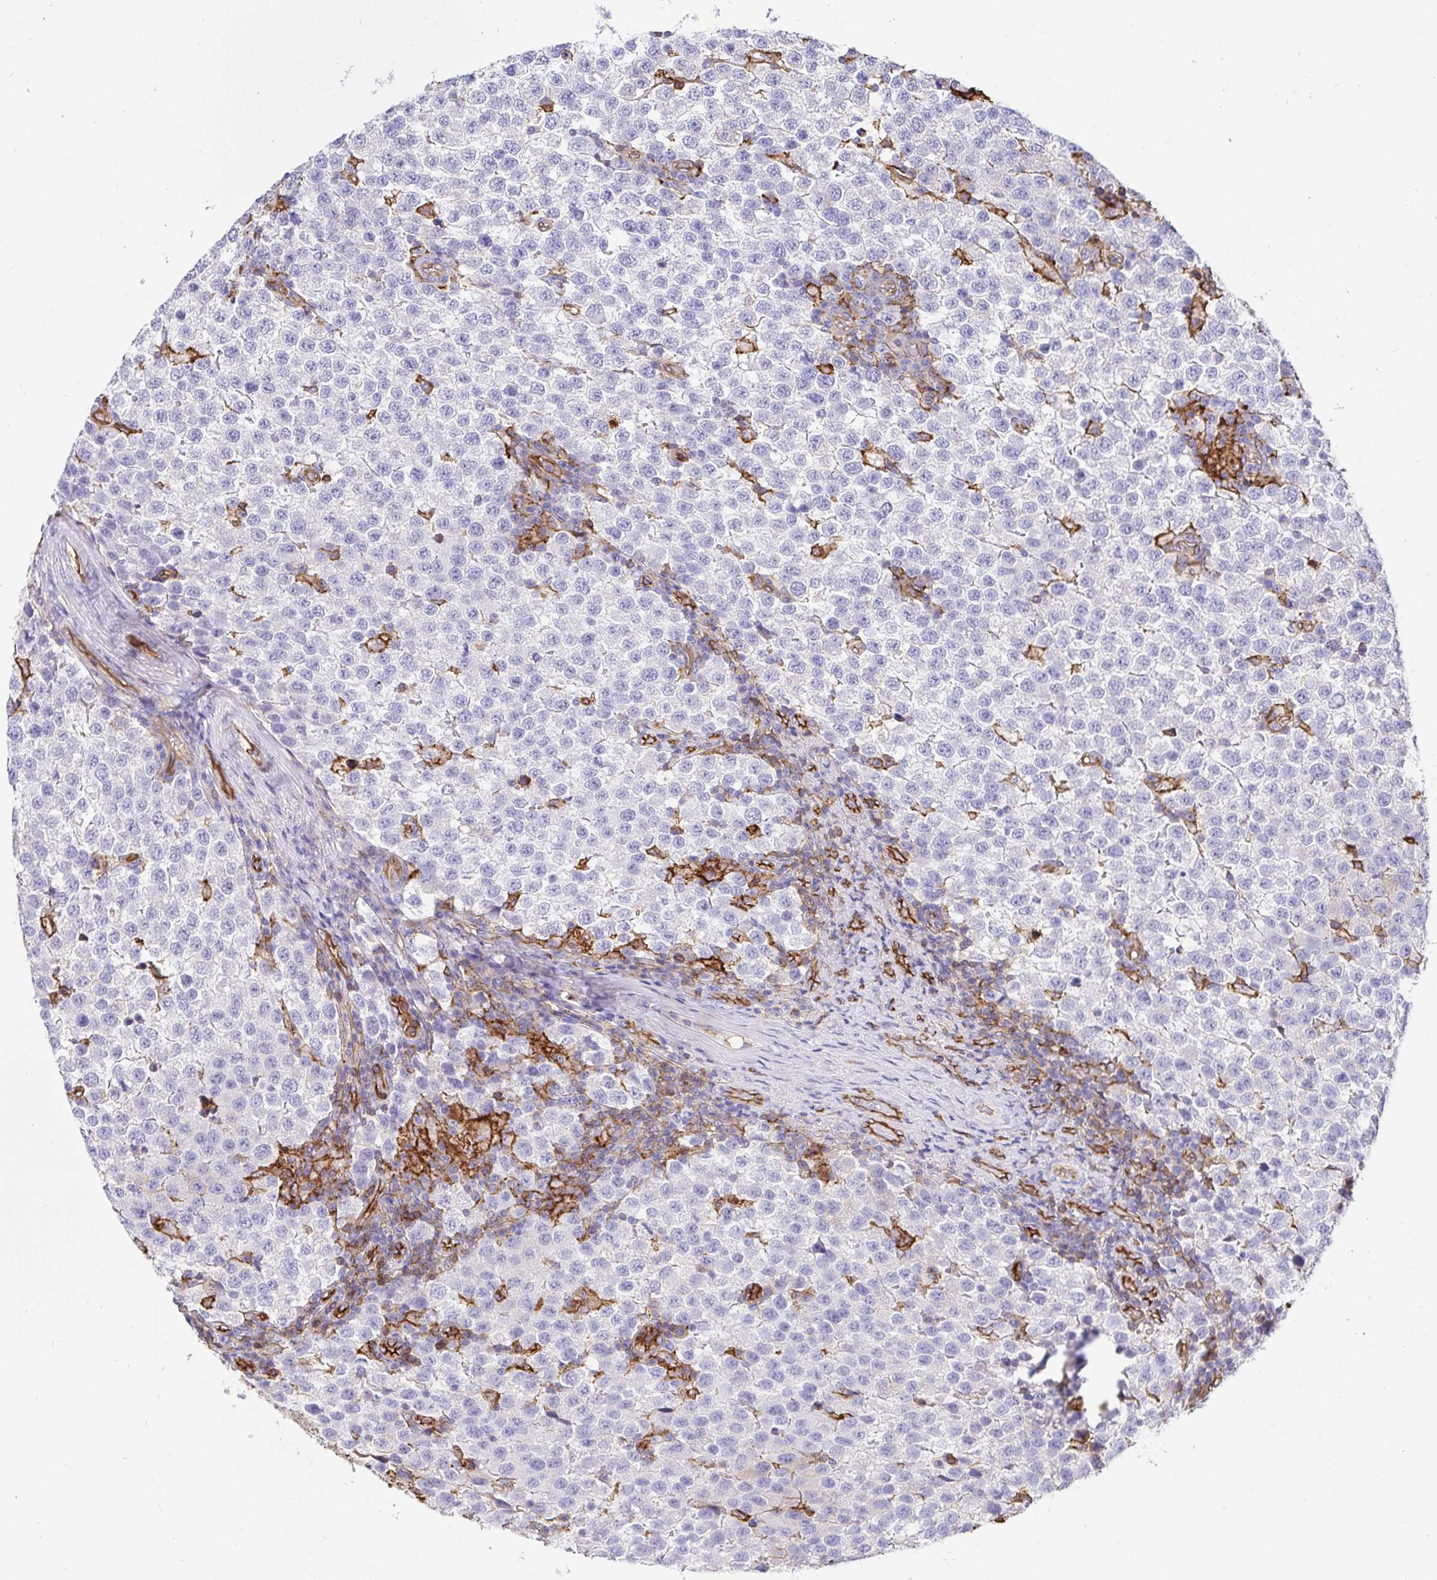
{"staining": {"intensity": "negative", "quantity": "none", "location": "none"}, "tissue": "testis cancer", "cell_type": "Tumor cells", "image_type": "cancer", "snomed": [{"axis": "morphology", "description": "Seminoma, NOS"}, {"axis": "topography", "description": "Testis"}], "caption": "High magnification brightfield microscopy of testis seminoma stained with DAB (3,3'-diaminobenzidine) (brown) and counterstained with hematoxylin (blue): tumor cells show no significant positivity.", "gene": "ANXA2", "patient": {"sex": "male", "age": 34}}